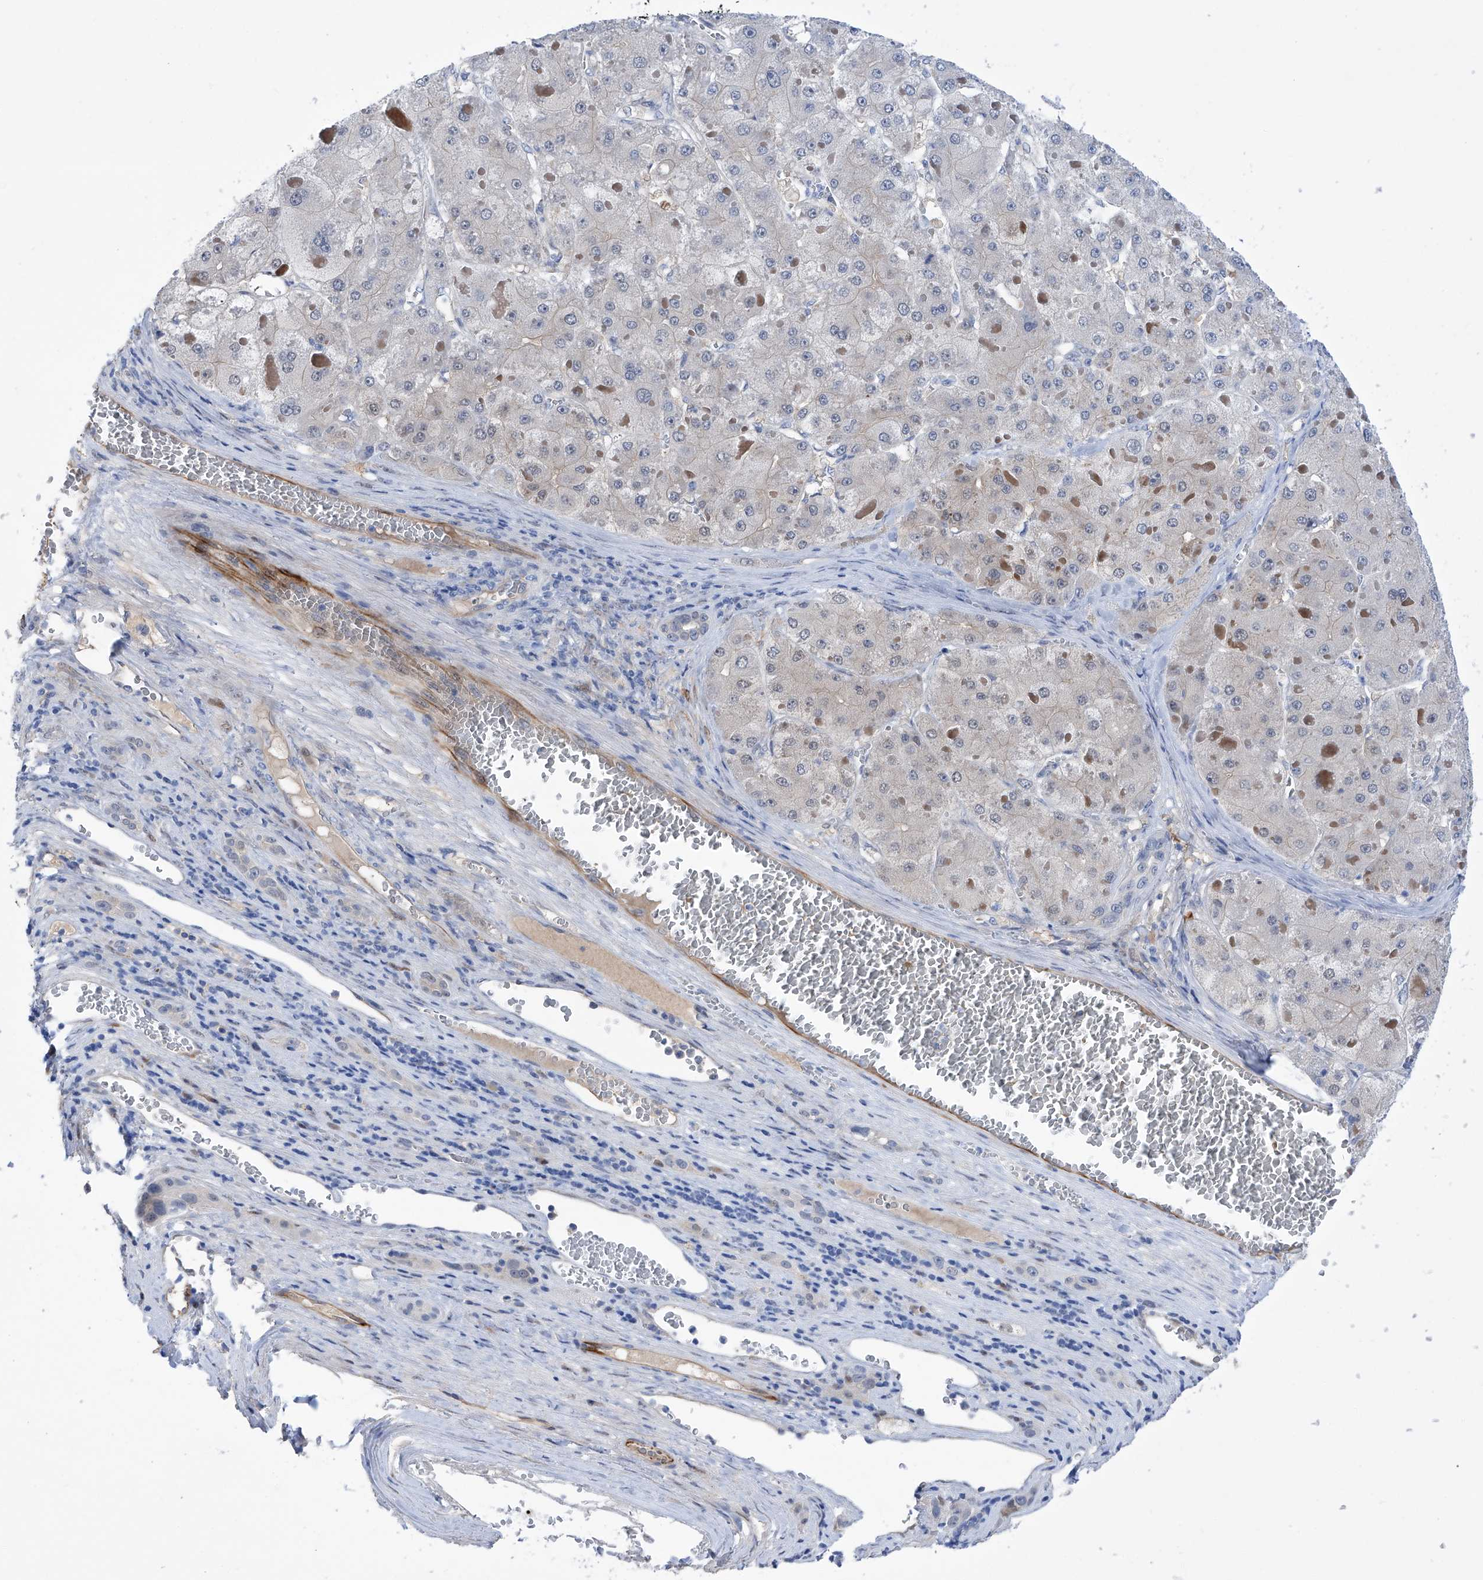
{"staining": {"intensity": "negative", "quantity": "none", "location": "none"}, "tissue": "liver cancer", "cell_type": "Tumor cells", "image_type": "cancer", "snomed": [{"axis": "morphology", "description": "Carcinoma, Hepatocellular, NOS"}, {"axis": "topography", "description": "Liver"}], "caption": "IHC of human liver hepatocellular carcinoma displays no staining in tumor cells. The staining was performed using DAB (3,3'-diaminobenzidine) to visualize the protein expression in brown, while the nuclei were stained in blue with hematoxylin (Magnification: 20x).", "gene": "PGM3", "patient": {"sex": "female", "age": 73}}